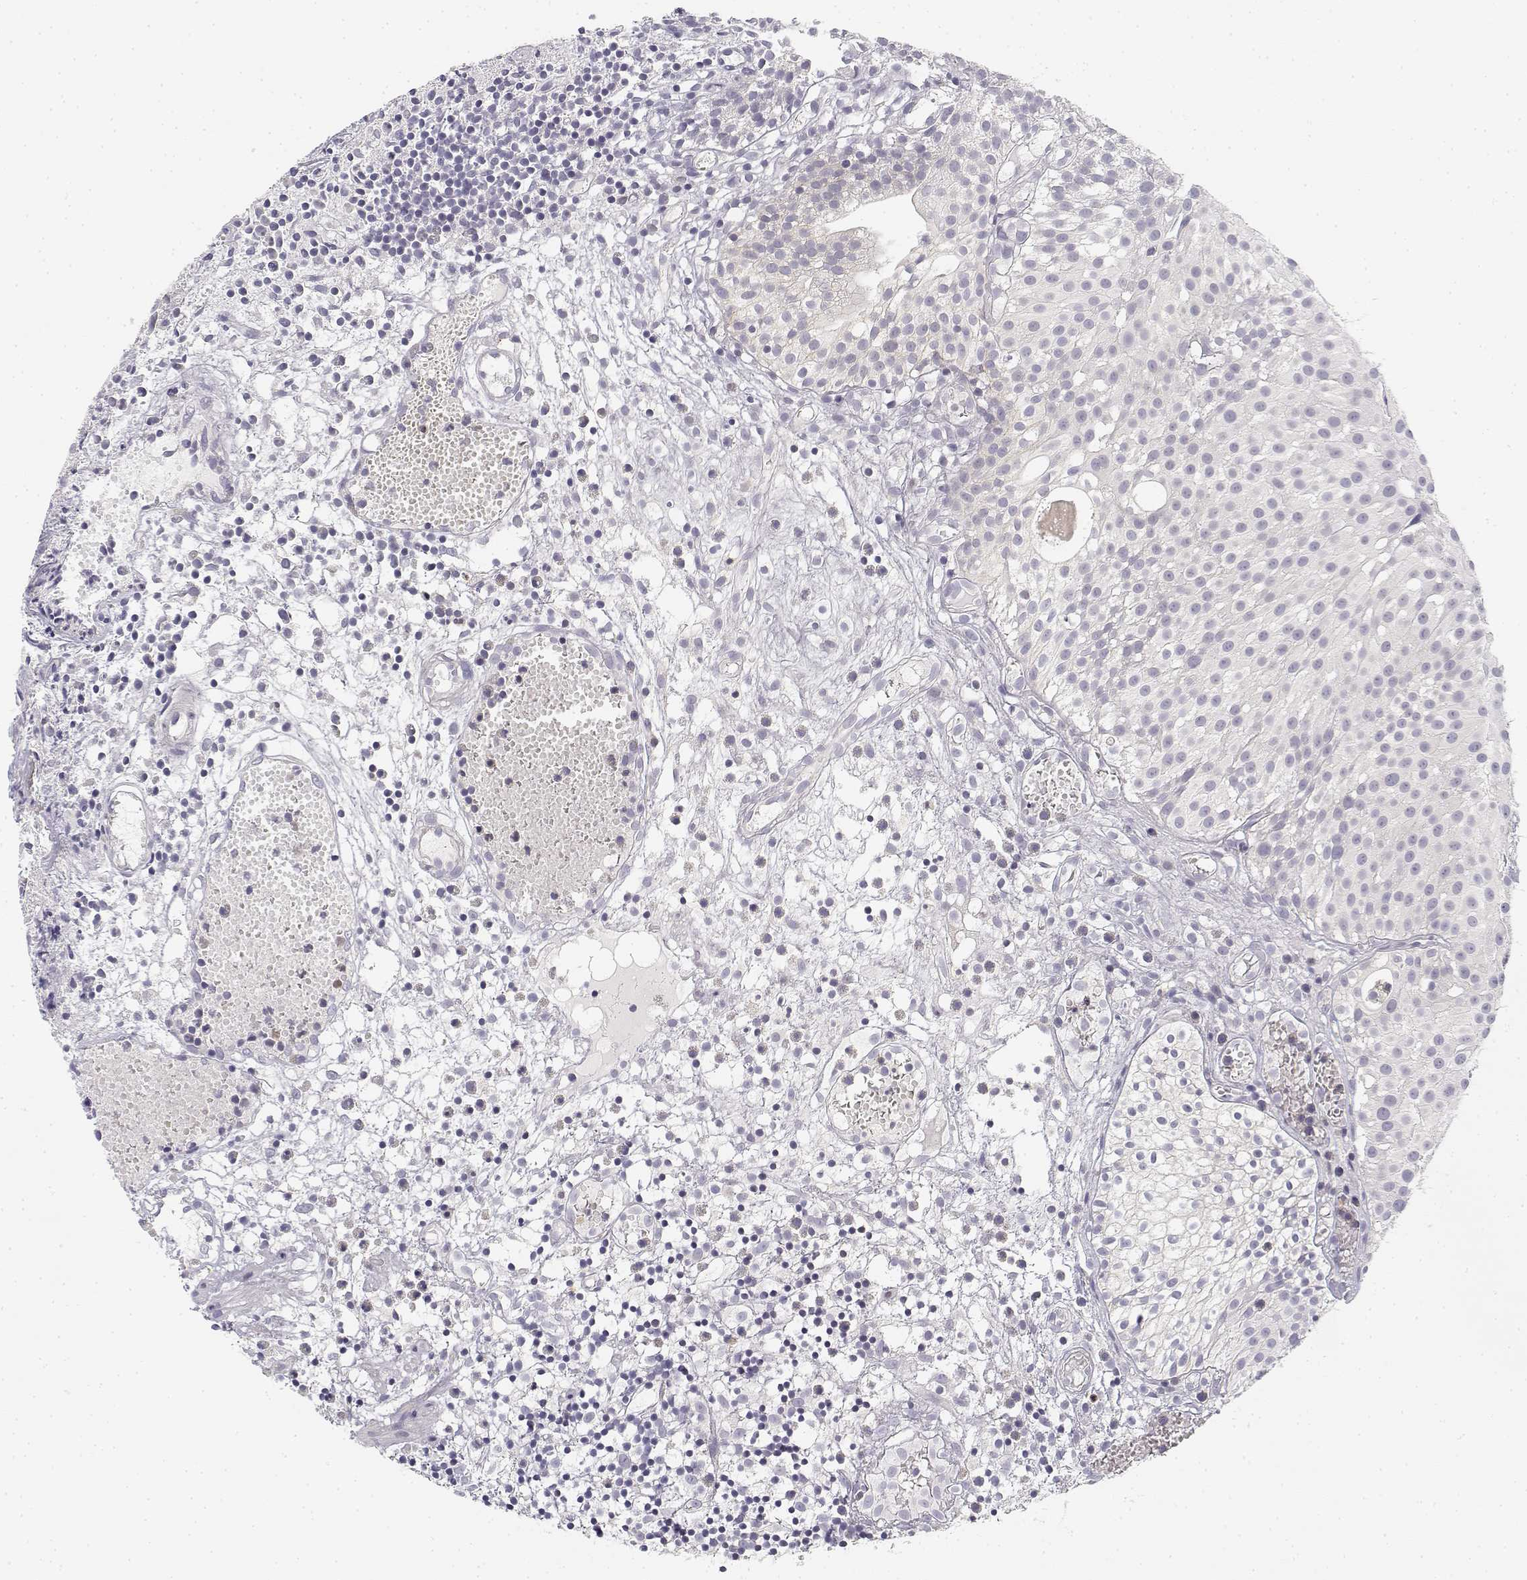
{"staining": {"intensity": "negative", "quantity": "none", "location": "none"}, "tissue": "urothelial cancer", "cell_type": "Tumor cells", "image_type": "cancer", "snomed": [{"axis": "morphology", "description": "Urothelial carcinoma, Low grade"}, {"axis": "topography", "description": "Urinary bladder"}], "caption": "Immunohistochemistry (IHC) of human urothelial carcinoma (low-grade) shows no expression in tumor cells.", "gene": "GLIPR1L2", "patient": {"sex": "male", "age": 79}}